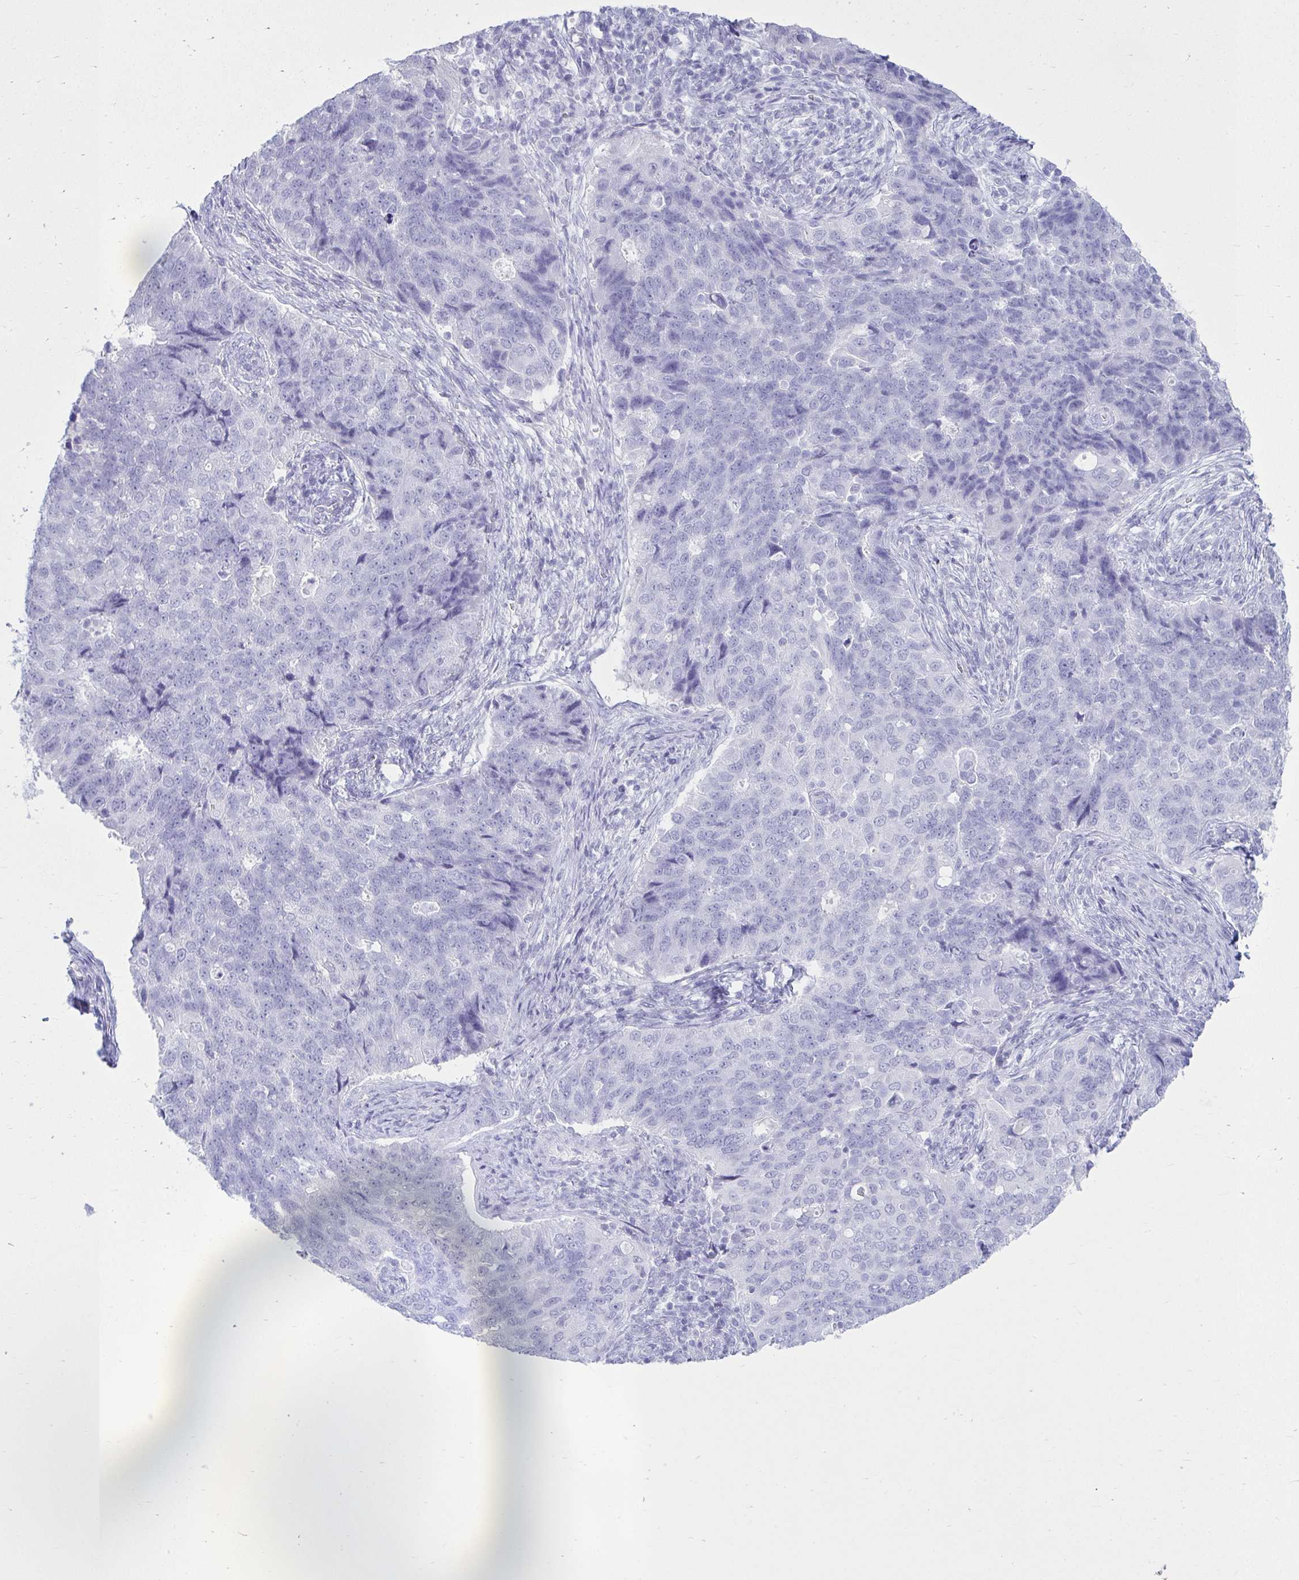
{"staining": {"intensity": "negative", "quantity": "none", "location": "none"}, "tissue": "endometrial cancer", "cell_type": "Tumor cells", "image_type": "cancer", "snomed": [{"axis": "morphology", "description": "Adenocarcinoma, NOS"}, {"axis": "topography", "description": "Endometrium"}], "caption": "Immunohistochemical staining of endometrial adenocarcinoma exhibits no significant positivity in tumor cells.", "gene": "ATP4B", "patient": {"sex": "female", "age": 43}}